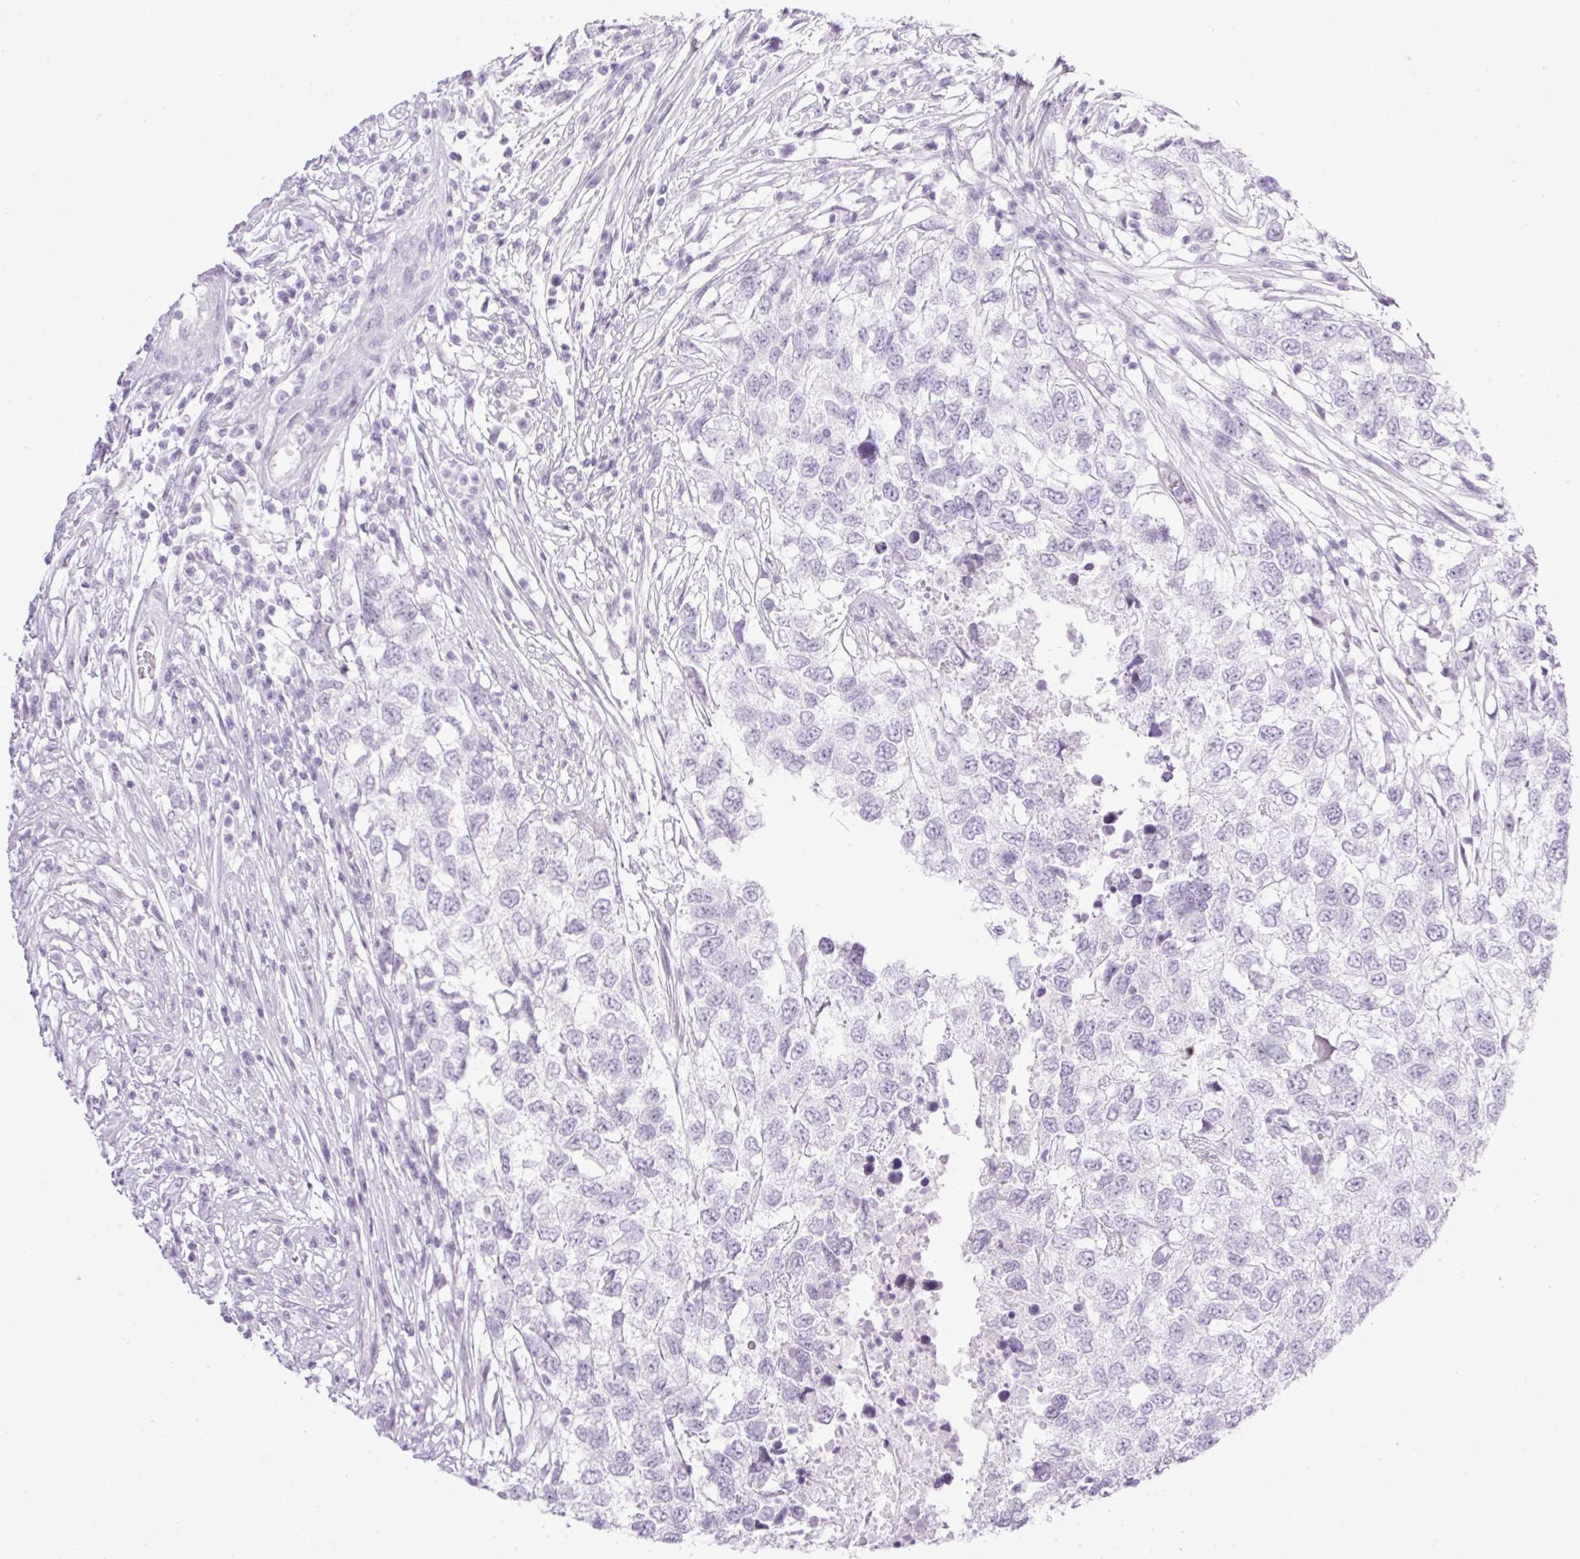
{"staining": {"intensity": "negative", "quantity": "none", "location": "none"}, "tissue": "testis cancer", "cell_type": "Tumor cells", "image_type": "cancer", "snomed": [{"axis": "morphology", "description": "Carcinoma, Embryonal, NOS"}, {"axis": "topography", "description": "Testis"}], "caption": "A photomicrograph of human embryonal carcinoma (testis) is negative for staining in tumor cells.", "gene": "SPRR4", "patient": {"sex": "male", "age": 83}}